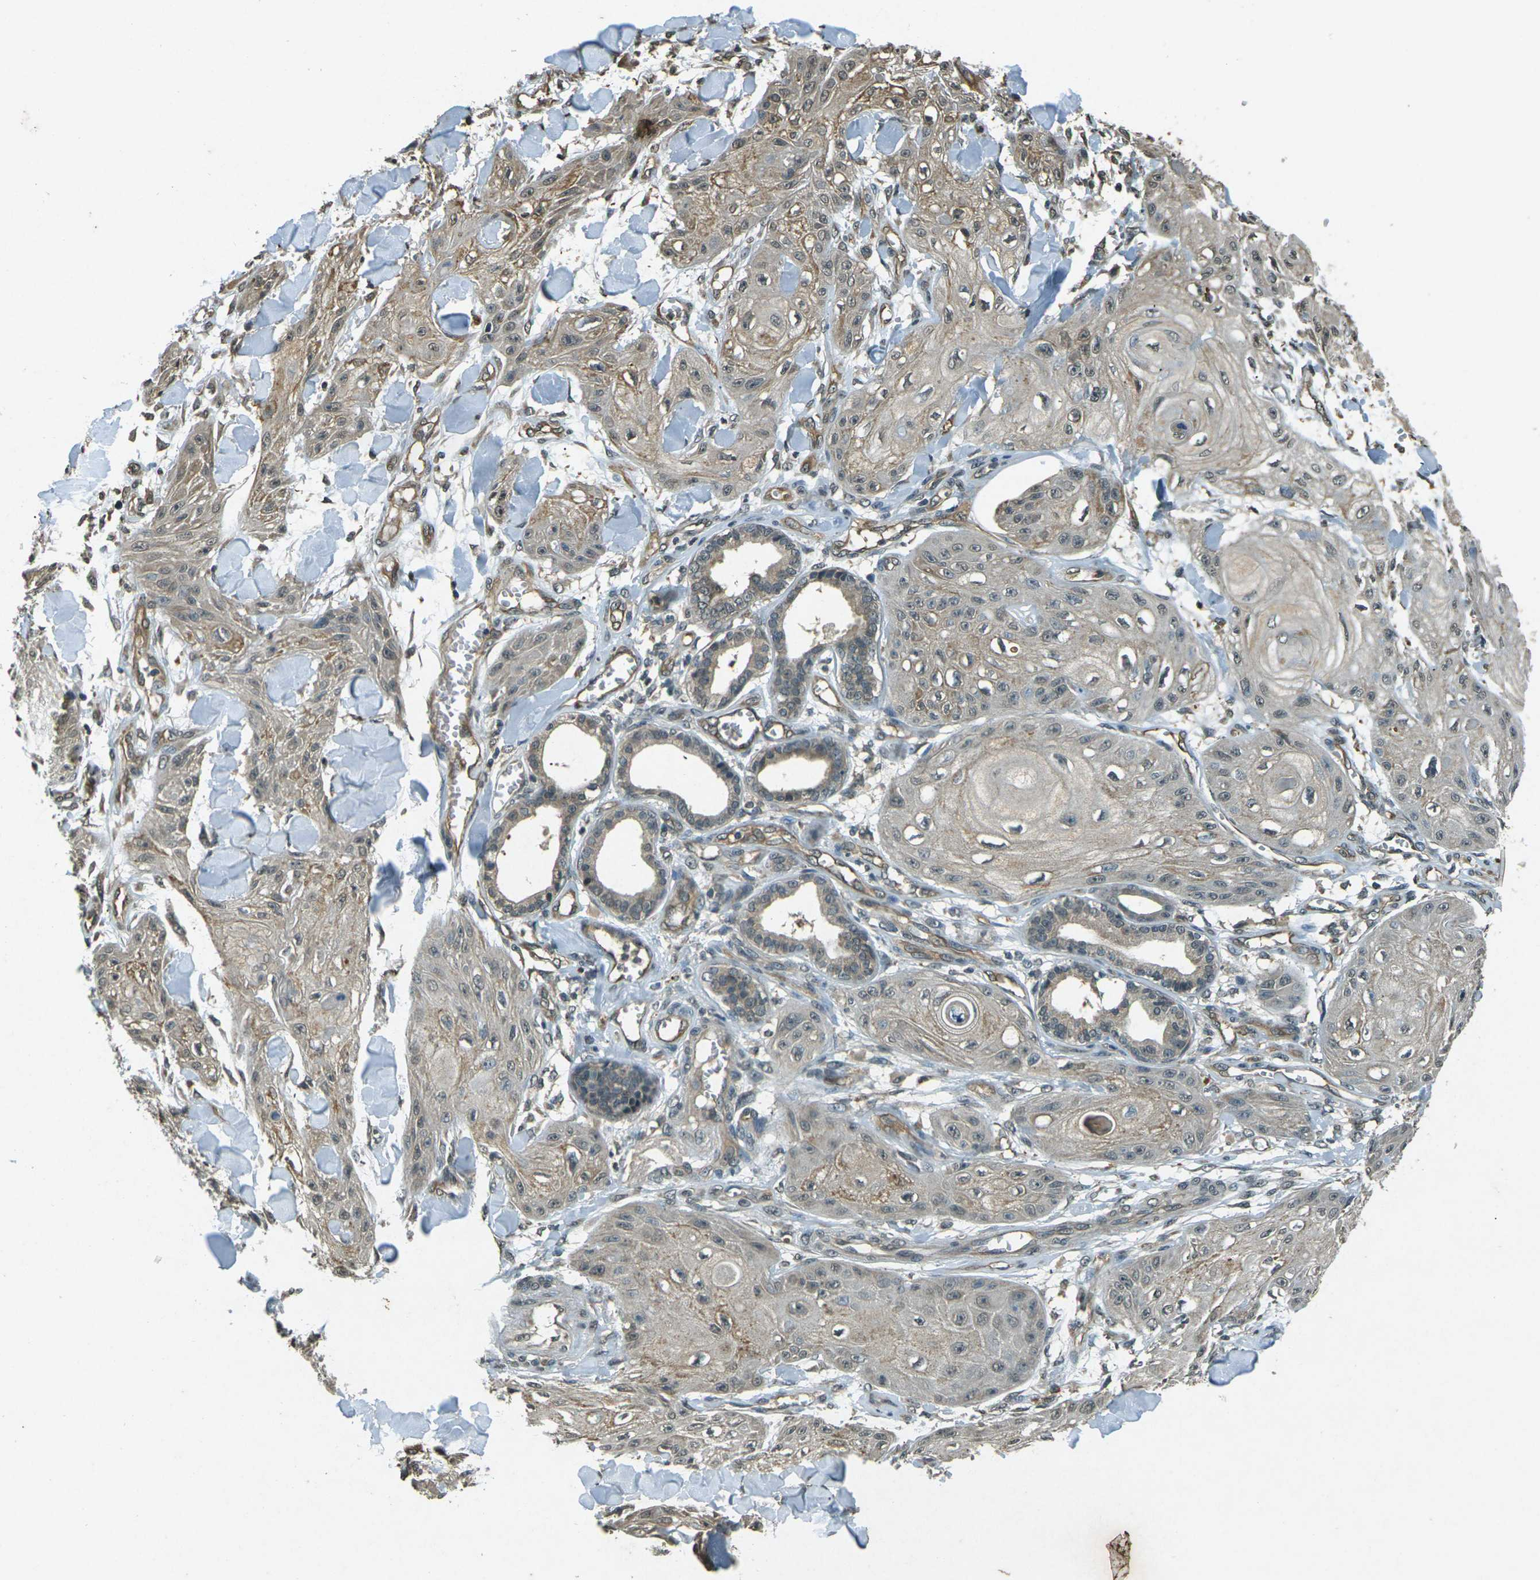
{"staining": {"intensity": "weak", "quantity": "25%-75%", "location": "cytoplasmic/membranous"}, "tissue": "skin cancer", "cell_type": "Tumor cells", "image_type": "cancer", "snomed": [{"axis": "morphology", "description": "Squamous cell carcinoma, NOS"}, {"axis": "topography", "description": "Skin"}], "caption": "The micrograph displays a brown stain indicating the presence of a protein in the cytoplasmic/membranous of tumor cells in squamous cell carcinoma (skin). Immunohistochemistry (ihc) stains the protein in brown and the nuclei are stained blue.", "gene": "PDE2A", "patient": {"sex": "male", "age": 74}}